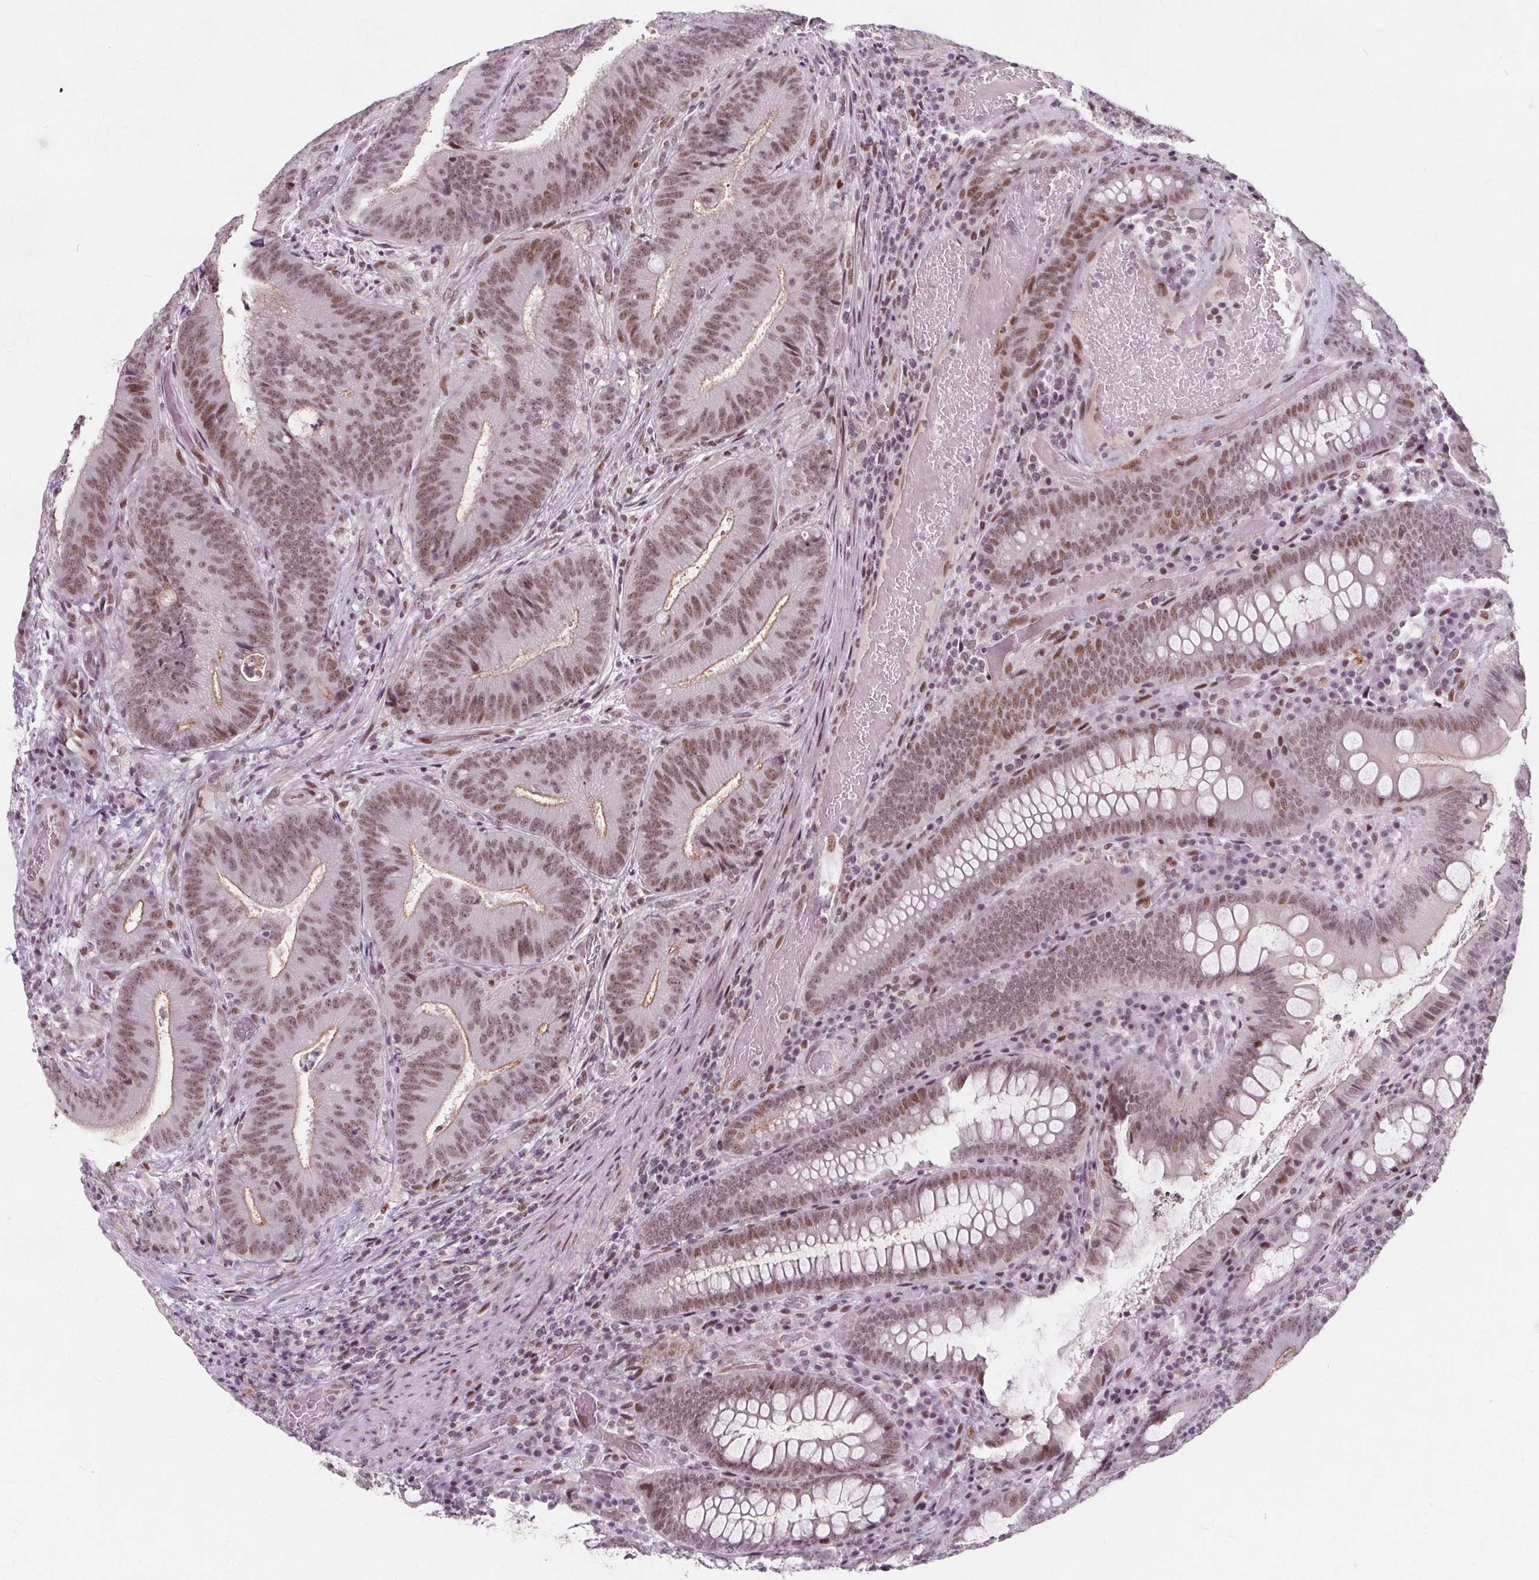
{"staining": {"intensity": "moderate", "quantity": ">75%", "location": "cytoplasmic/membranous,nuclear"}, "tissue": "colorectal cancer", "cell_type": "Tumor cells", "image_type": "cancer", "snomed": [{"axis": "morphology", "description": "Adenocarcinoma, NOS"}, {"axis": "topography", "description": "Colon"}], "caption": "High-power microscopy captured an IHC photomicrograph of colorectal cancer (adenocarcinoma), revealing moderate cytoplasmic/membranous and nuclear positivity in about >75% of tumor cells. (IHC, brightfield microscopy, high magnification).", "gene": "TAF6L", "patient": {"sex": "female", "age": 43}}